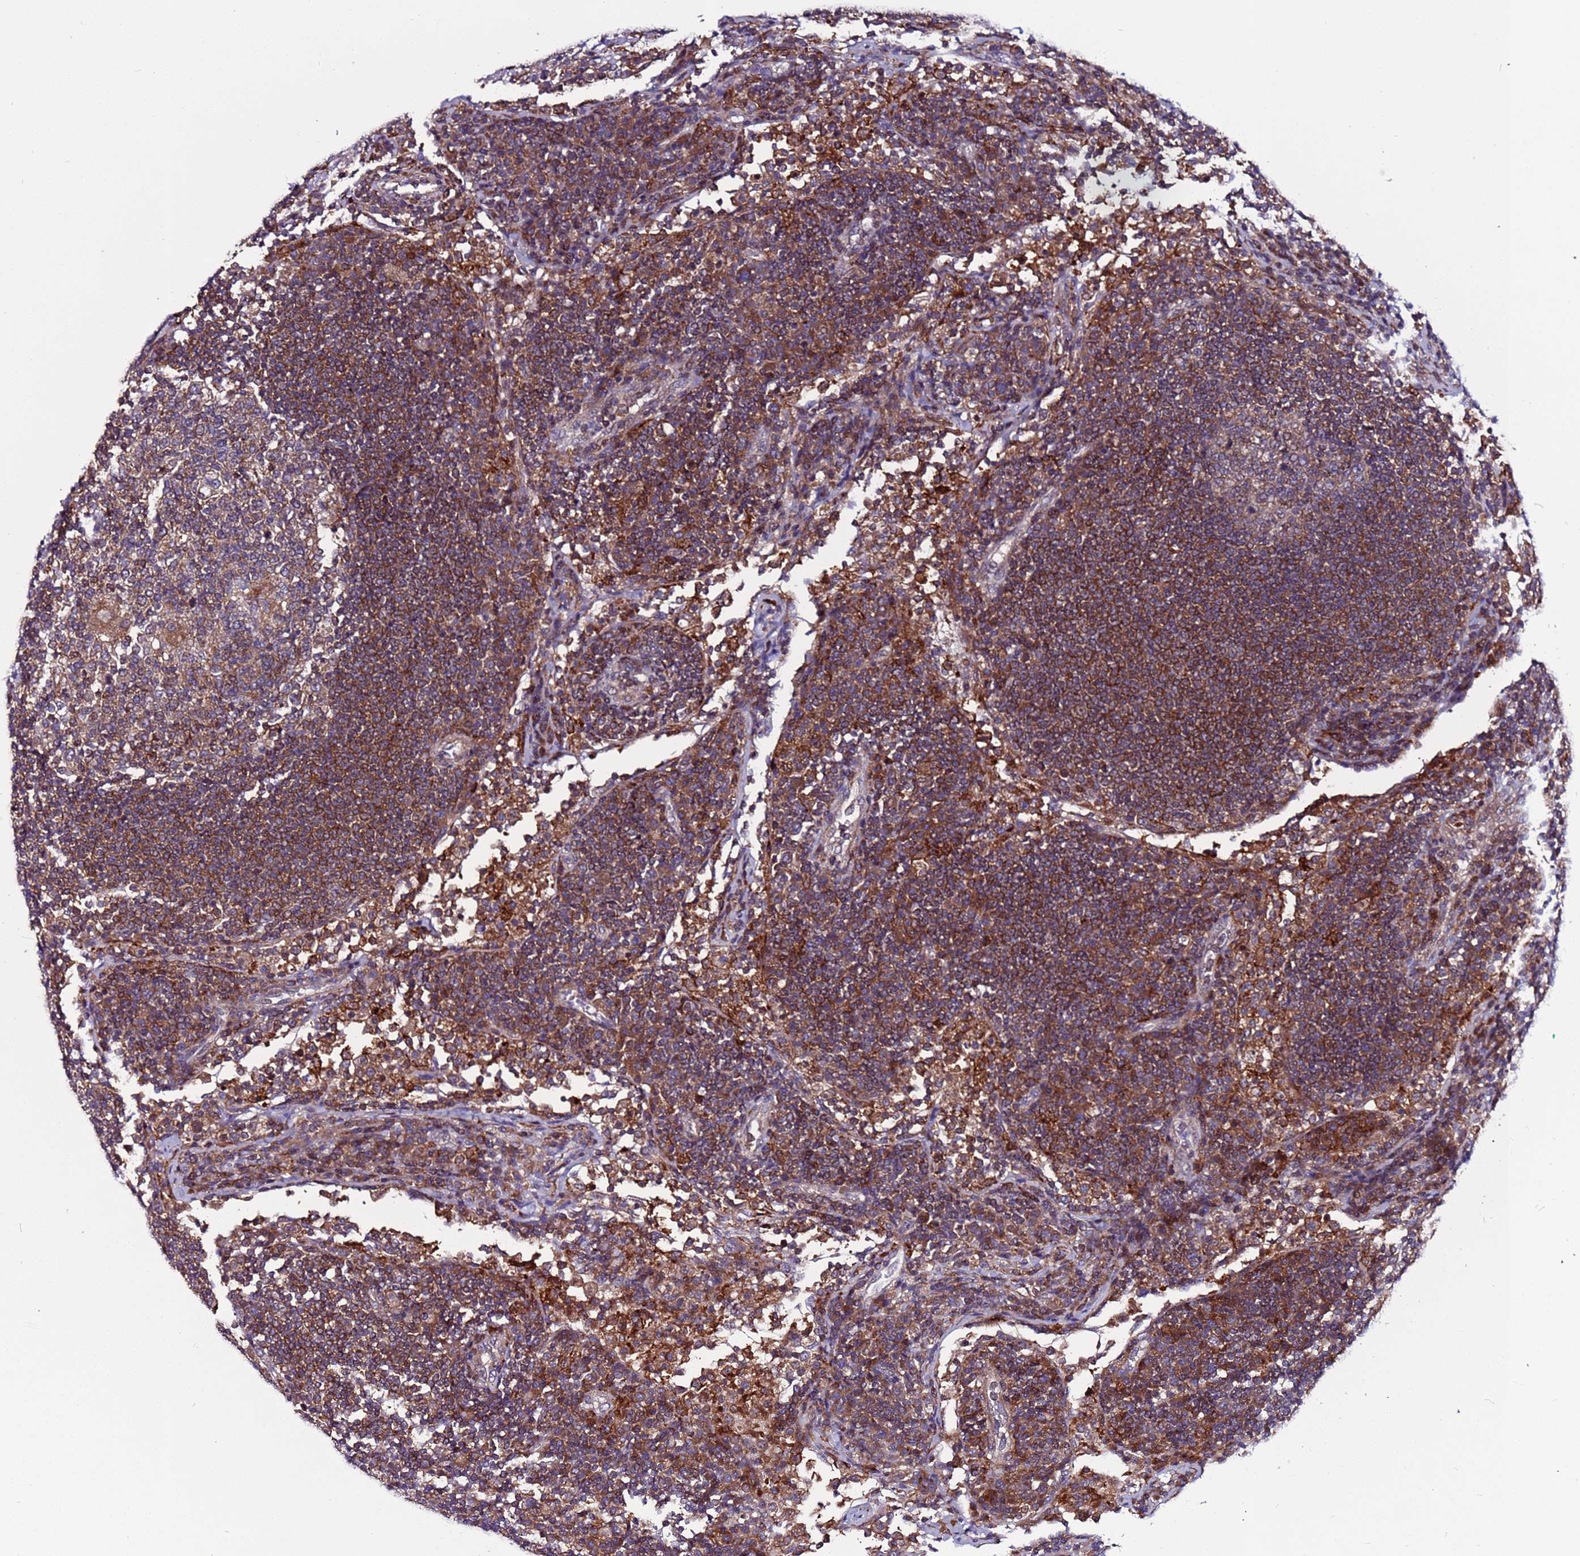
{"staining": {"intensity": "moderate", "quantity": "<25%", "location": "cytoplasmic/membranous"}, "tissue": "lymph node", "cell_type": "Germinal center cells", "image_type": "normal", "snomed": [{"axis": "morphology", "description": "Normal tissue, NOS"}, {"axis": "topography", "description": "Lymph node"}], "caption": "Immunohistochemical staining of benign human lymph node demonstrates <25% levels of moderate cytoplasmic/membranous protein positivity in approximately <25% of germinal center cells. (Stains: DAB in brown, nuclei in blue, Microscopy: brightfield microscopy at high magnification).", "gene": "GAREM1", "patient": {"sex": "female", "age": 53}}